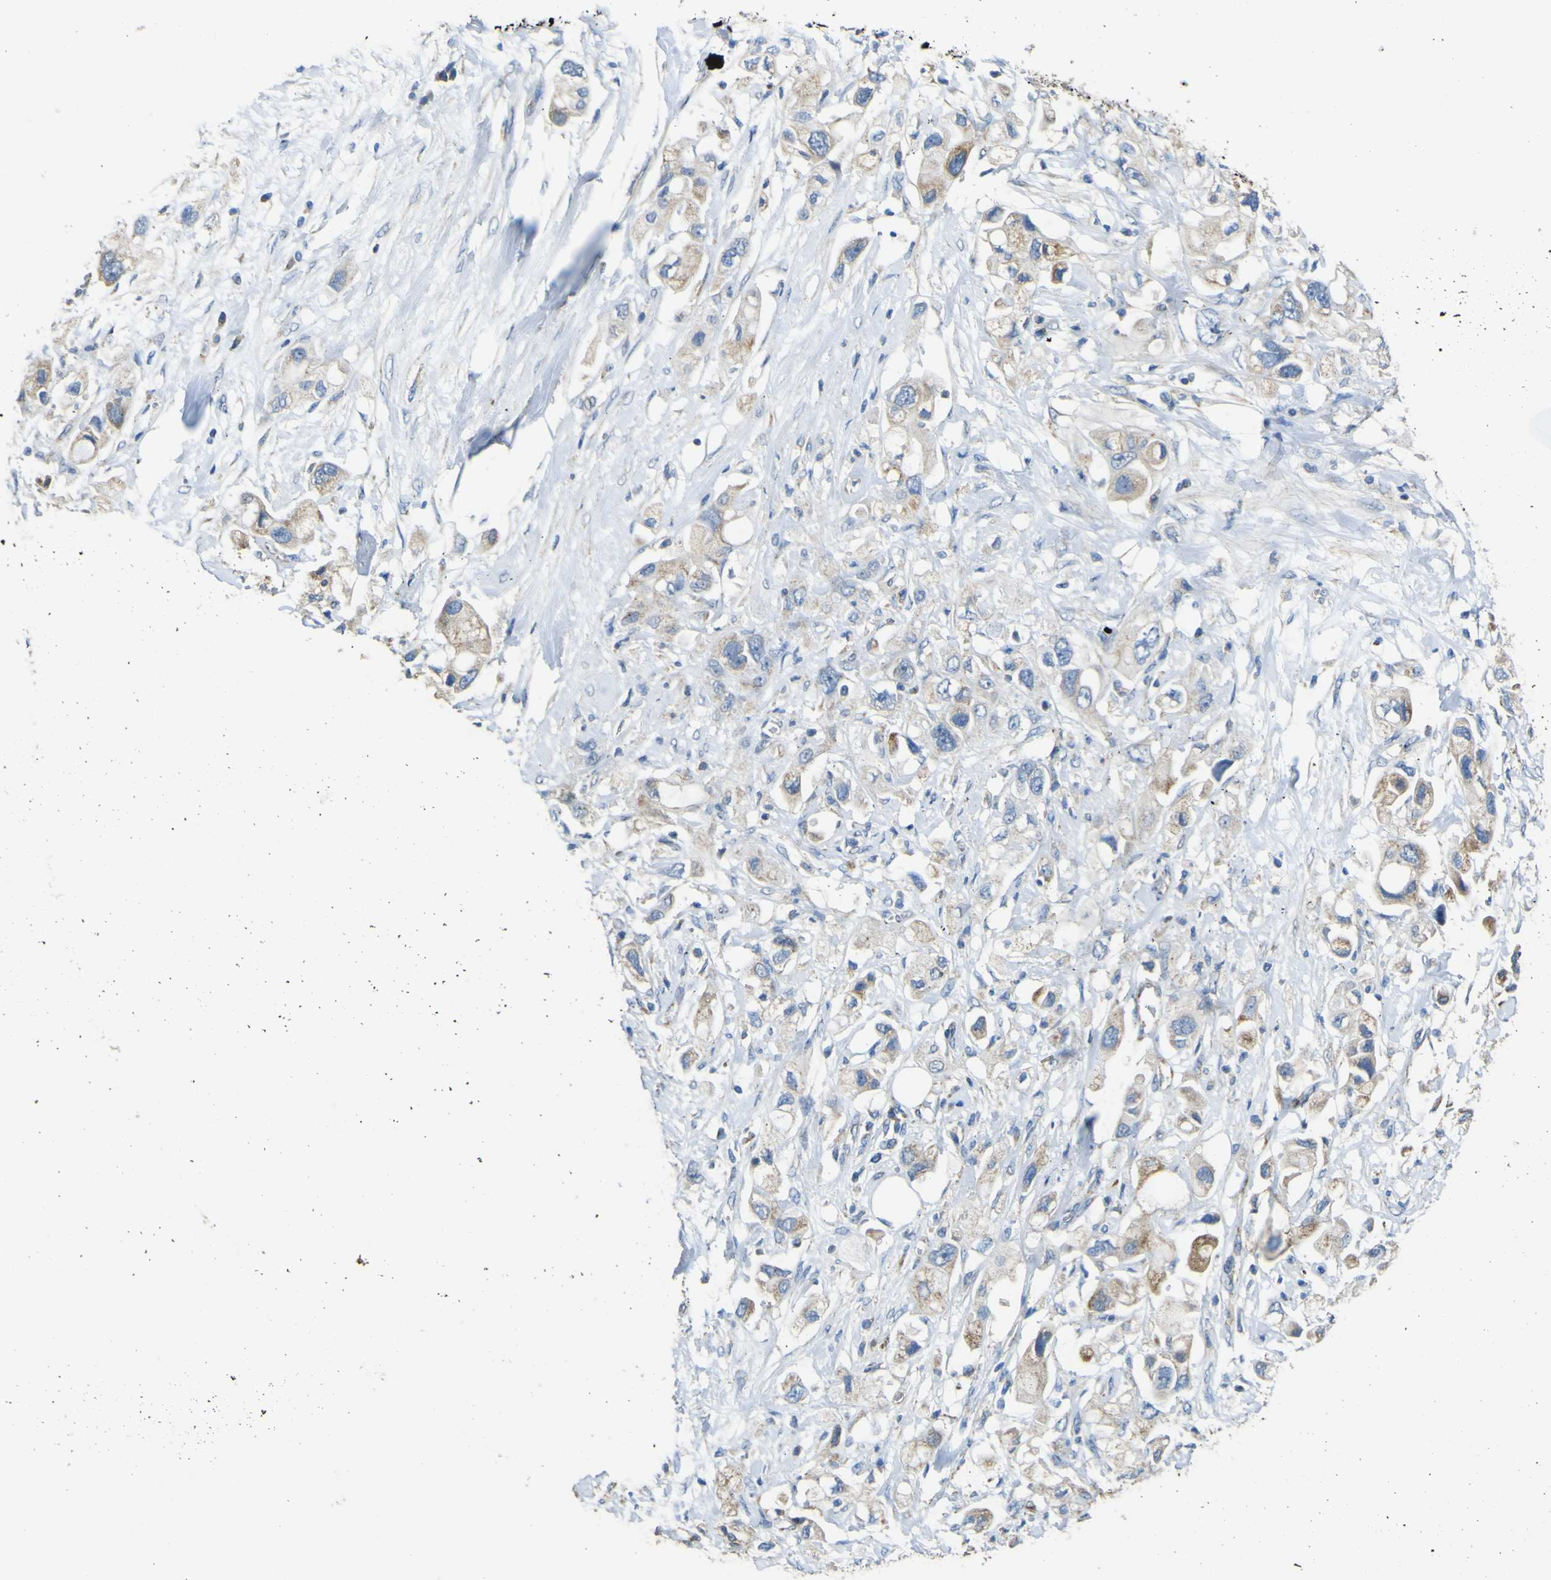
{"staining": {"intensity": "weak", "quantity": "25%-75%", "location": "cytoplasmic/membranous"}, "tissue": "pancreatic cancer", "cell_type": "Tumor cells", "image_type": "cancer", "snomed": [{"axis": "morphology", "description": "Adenocarcinoma, NOS"}, {"axis": "topography", "description": "Pancreas"}], "caption": "Pancreatic cancer (adenocarcinoma) stained with a protein marker reveals weak staining in tumor cells.", "gene": "ALDH18A1", "patient": {"sex": "female", "age": 56}}